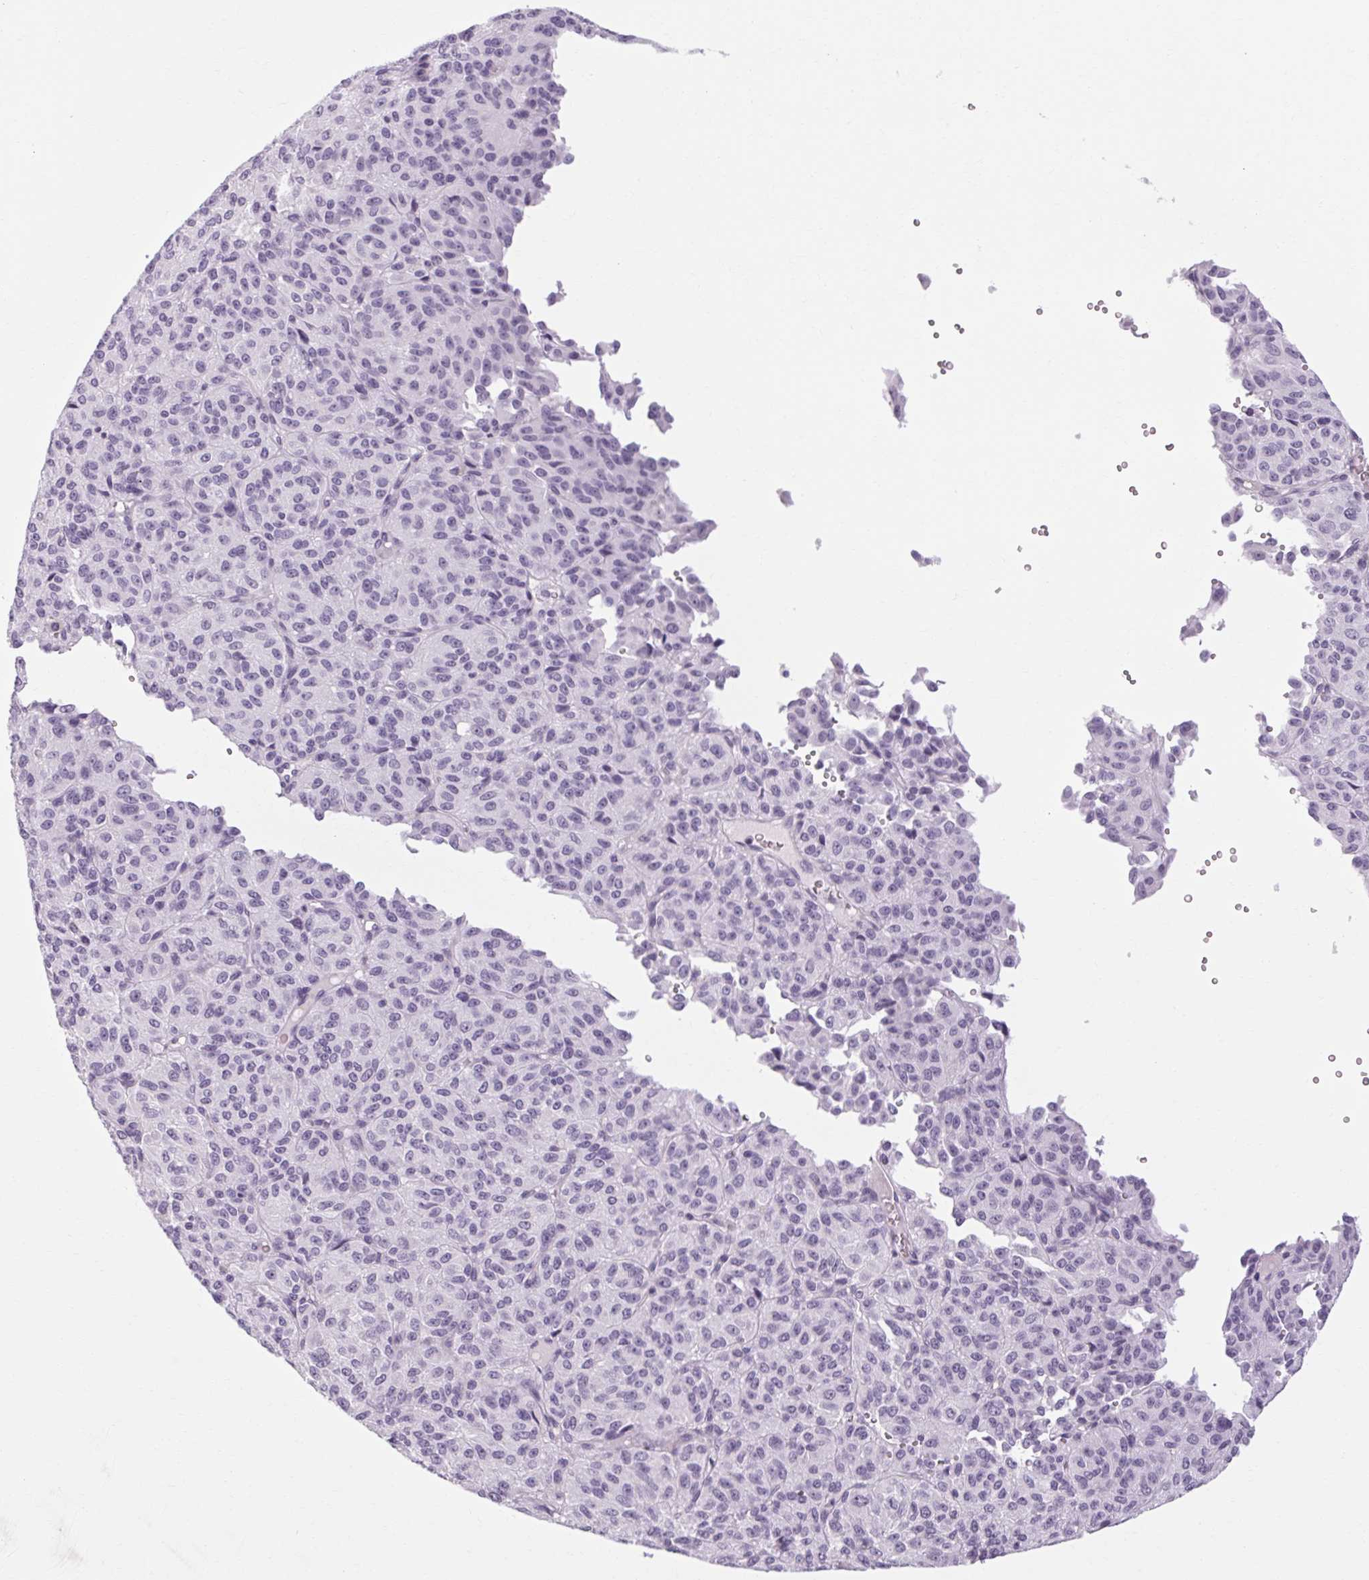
{"staining": {"intensity": "negative", "quantity": "none", "location": "none"}, "tissue": "melanoma", "cell_type": "Tumor cells", "image_type": "cancer", "snomed": [{"axis": "morphology", "description": "Malignant melanoma, Metastatic site"}, {"axis": "topography", "description": "Brain"}], "caption": "Immunohistochemistry of melanoma reveals no staining in tumor cells.", "gene": "POMC", "patient": {"sex": "female", "age": 56}}